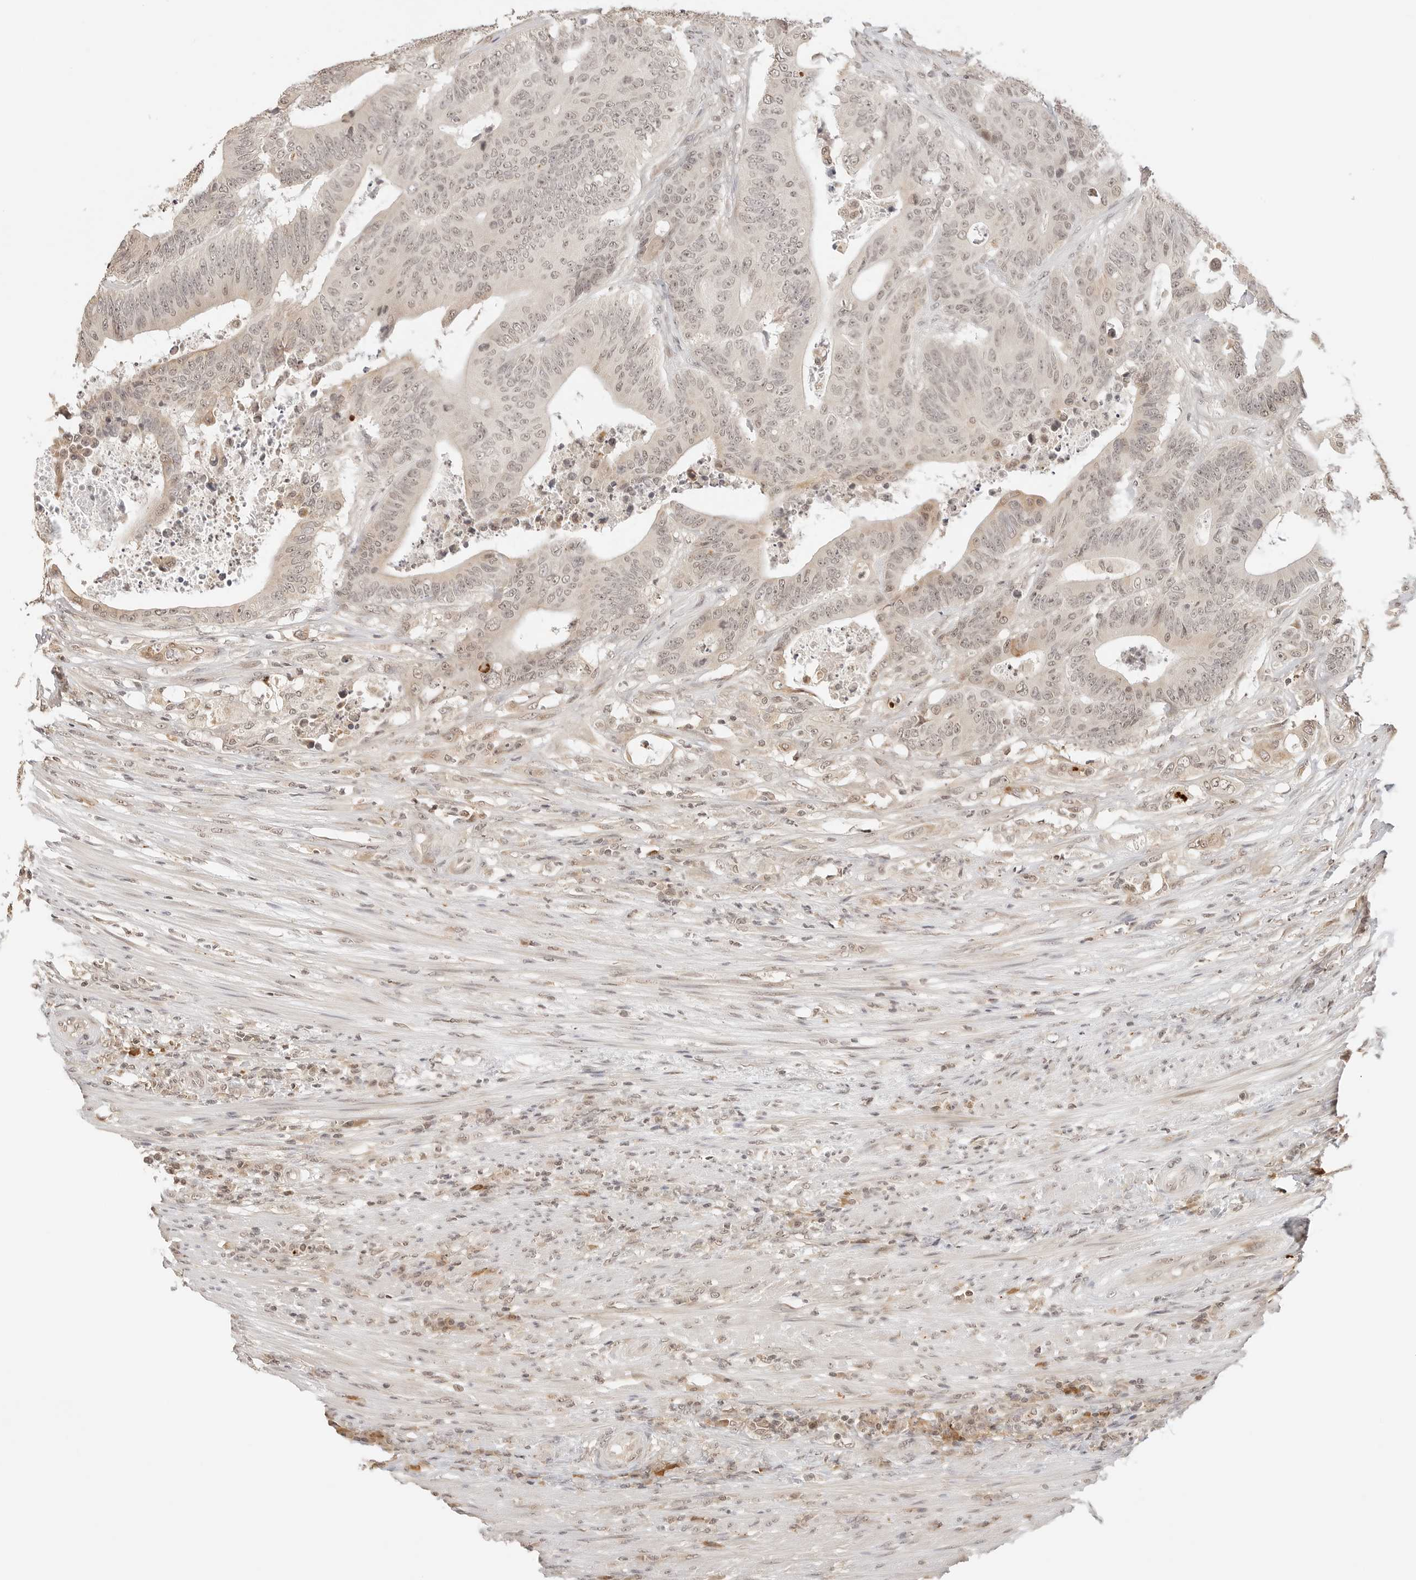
{"staining": {"intensity": "weak", "quantity": "25%-75%", "location": "cytoplasmic/membranous,nuclear"}, "tissue": "colorectal cancer", "cell_type": "Tumor cells", "image_type": "cancer", "snomed": [{"axis": "morphology", "description": "Adenocarcinoma, NOS"}, {"axis": "topography", "description": "Colon"}], "caption": "The micrograph demonstrates a brown stain indicating the presence of a protein in the cytoplasmic/membranous and nuclear of tumor cells in adenocarcinoma (colorectal).", "gene": "SEPTIN4", "patient": {"sex": "male", "age": 83}}